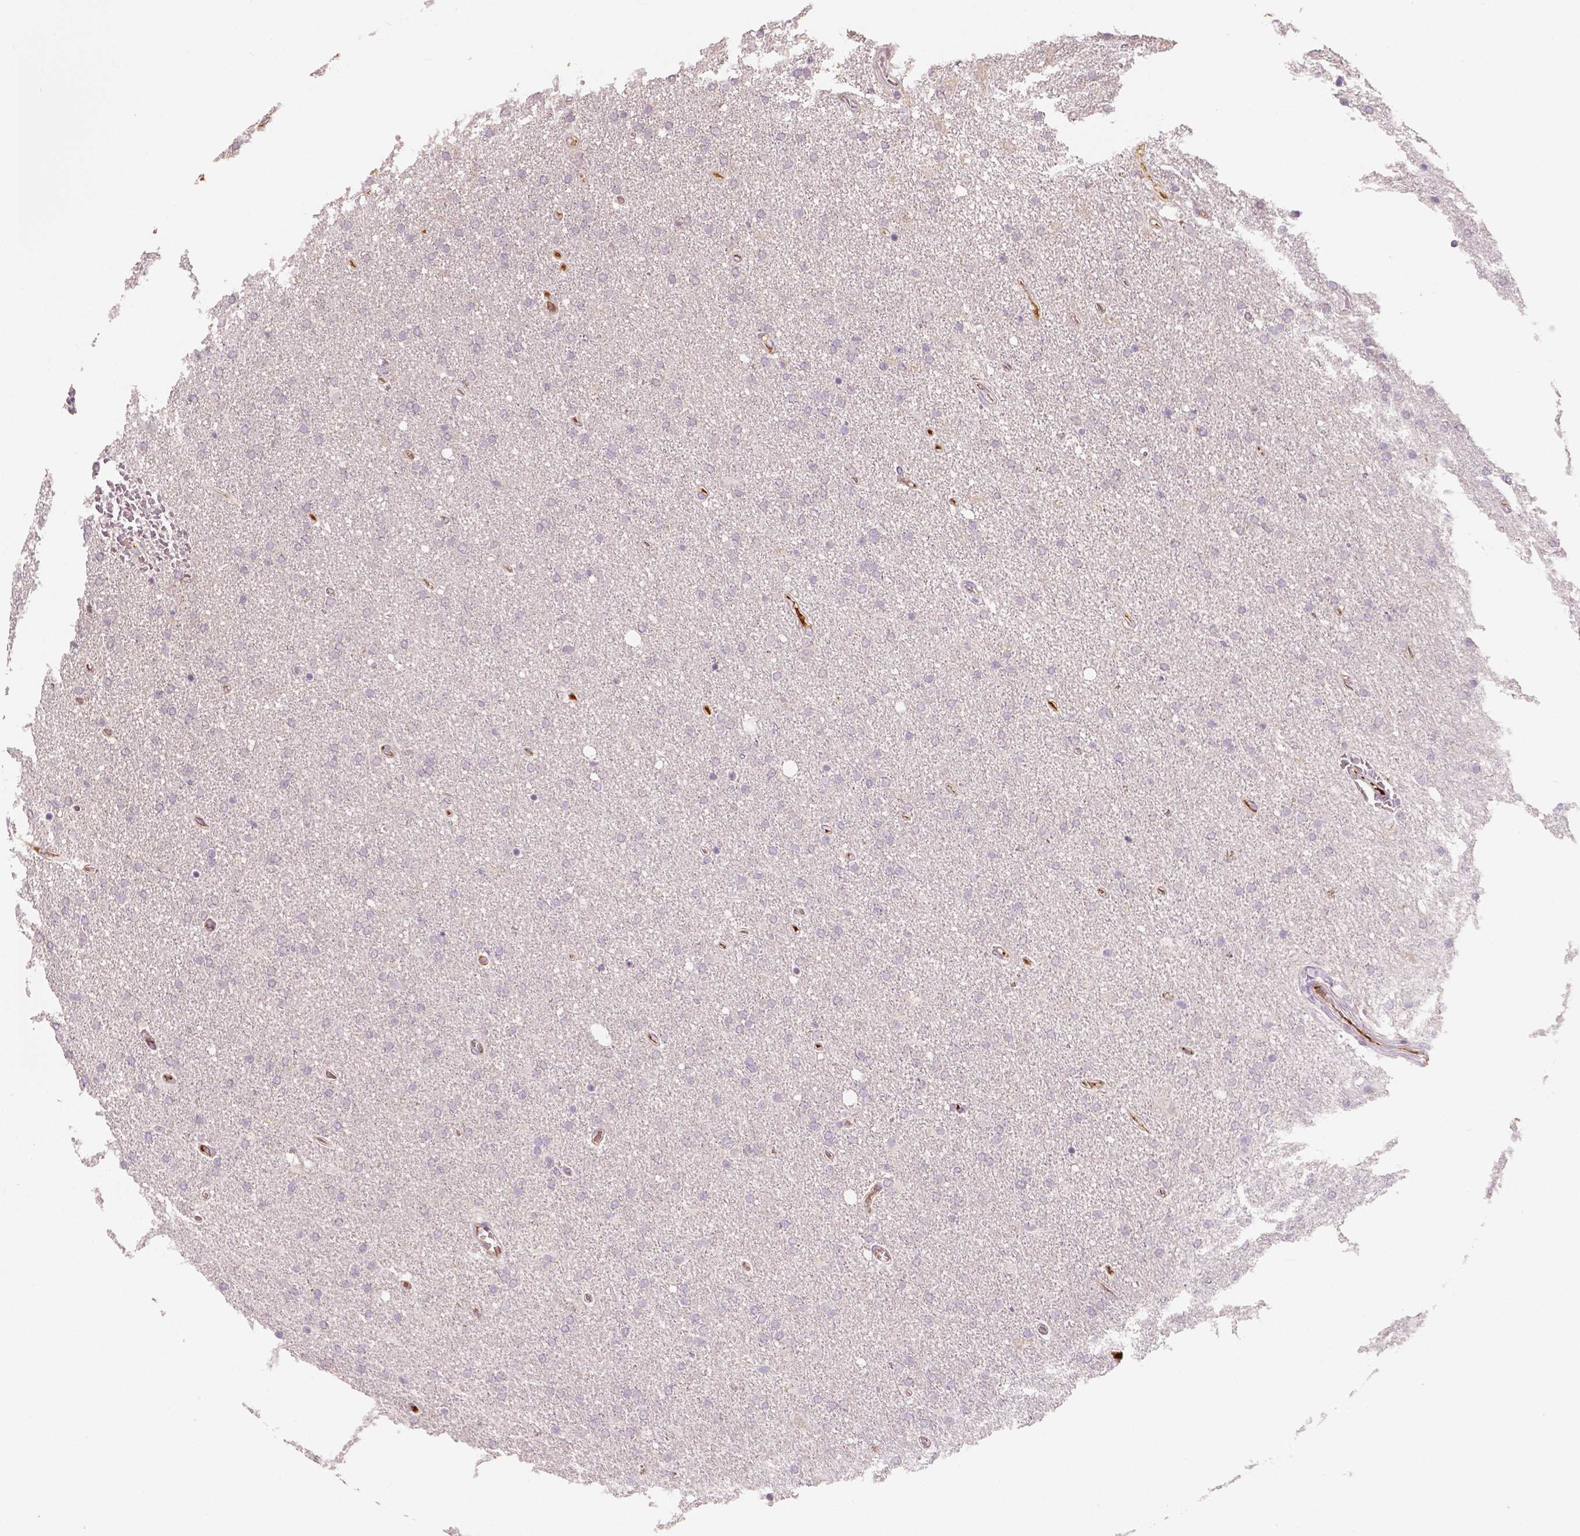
{"staining": {"intensity": "negative", "quantity": "none", "location": "none"}, "tissue": "glioma", "cell_type": "Tumor cells", "image_type": "cancer", "snomed": [{"axis": "morphology", "description": "Glioma, malignant, High grade"}, {"axis": "topography", "description": "Cerebral cortex"}], "caption": "Immunohistochemical staining of human glioma reveals no significant expression in tumor cells.", "gene": "APOA4", "patient": {"sex": "male", "age": 70}}